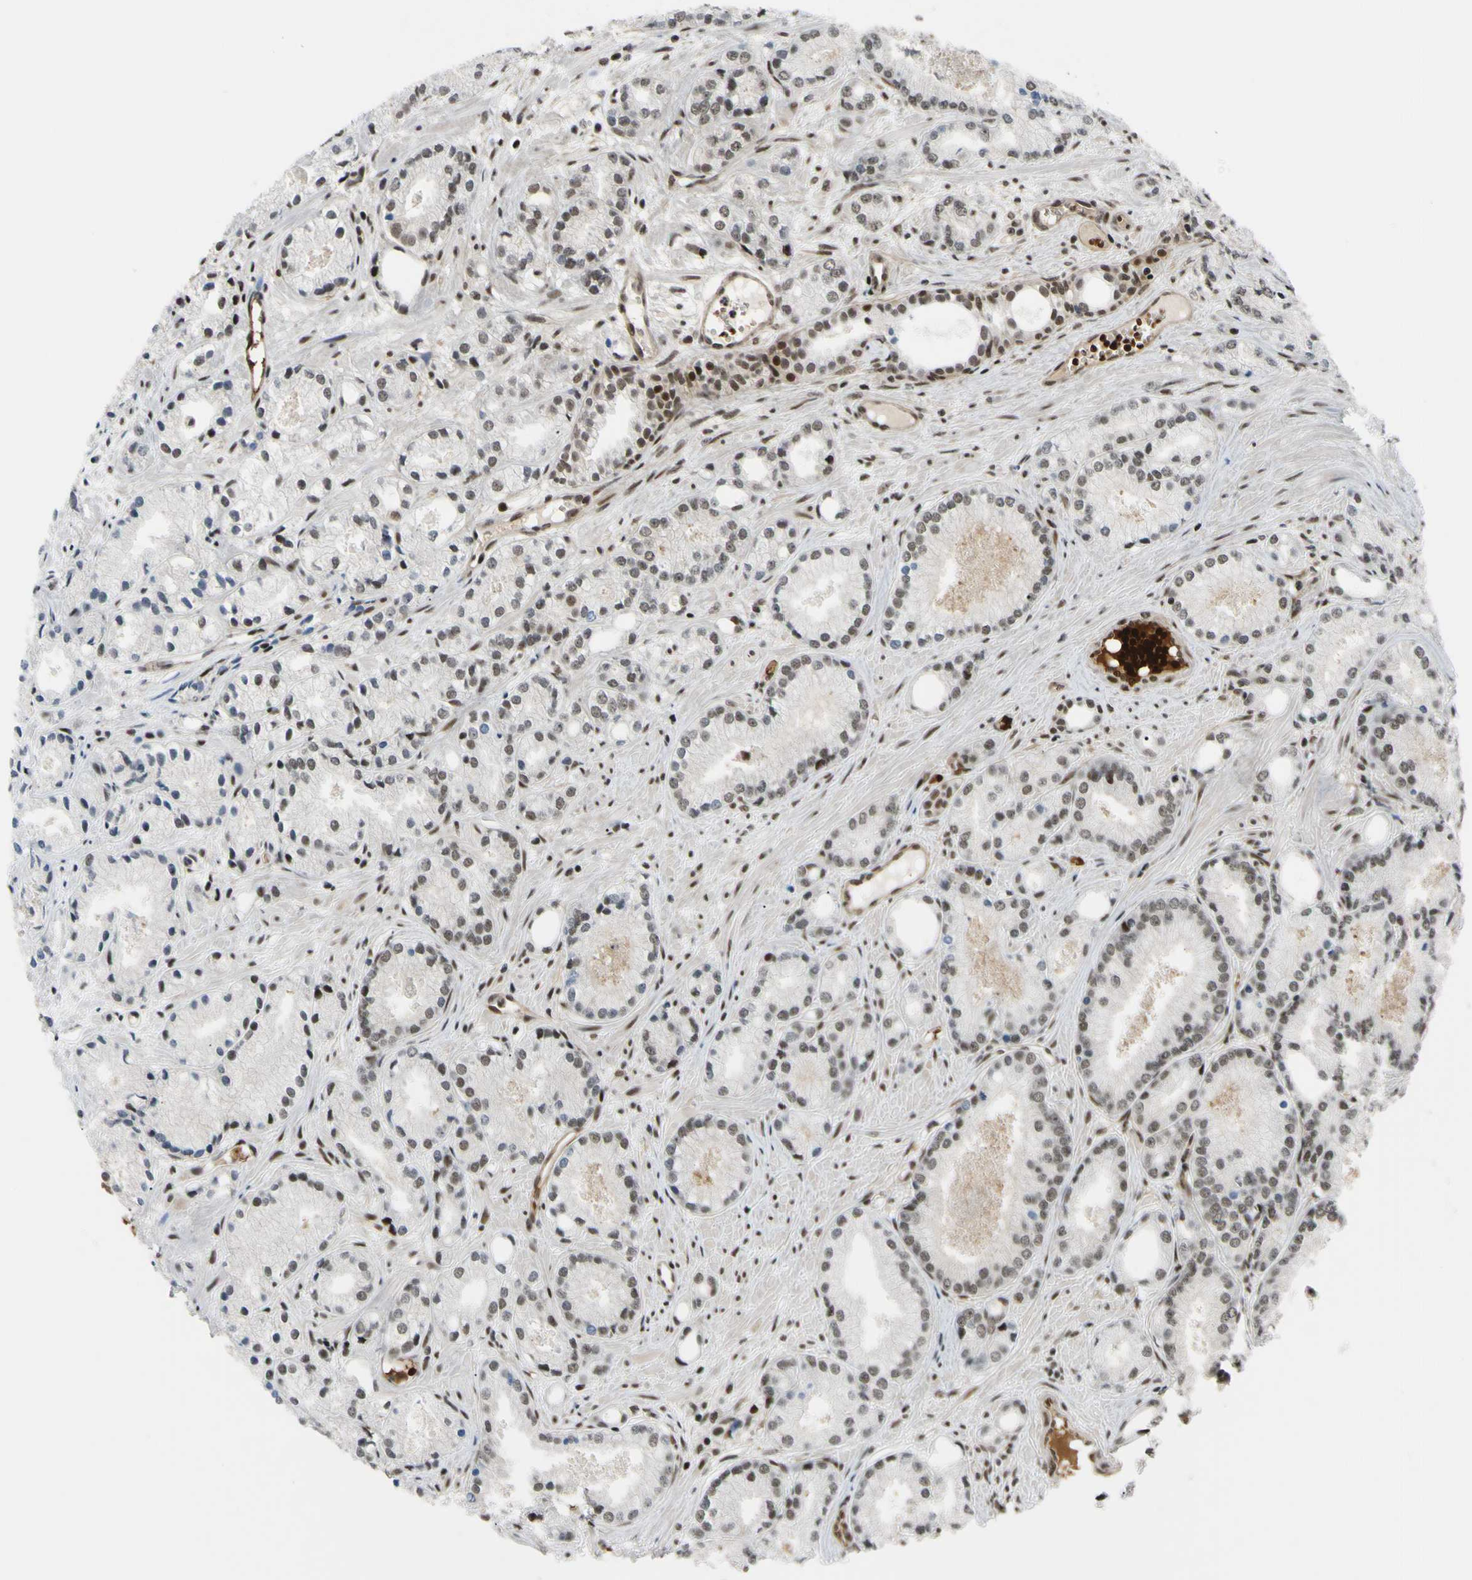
{"staining": {"intensity": "weak", "quantity": ">75%", "location": "nuclear"}, "tissue": "prostate cancer", "cell_type": "Tumor cells", "image_type": "cancer", "snomed": [{"axis": "morphology", "description": "Adenocarcinoma, Low grade"}, {"axis": "topography", "description": "Prostate"}], "caption": "This micrograph shows immunohistochemistry (IHC) staining of prostate cancer (adenocarcinoma (low-grade)), with low weak nuclear positivity in approximately >75% of tumor cells.", "gene": "THAP12", "patient": {"sex": "male", "age": 72}}